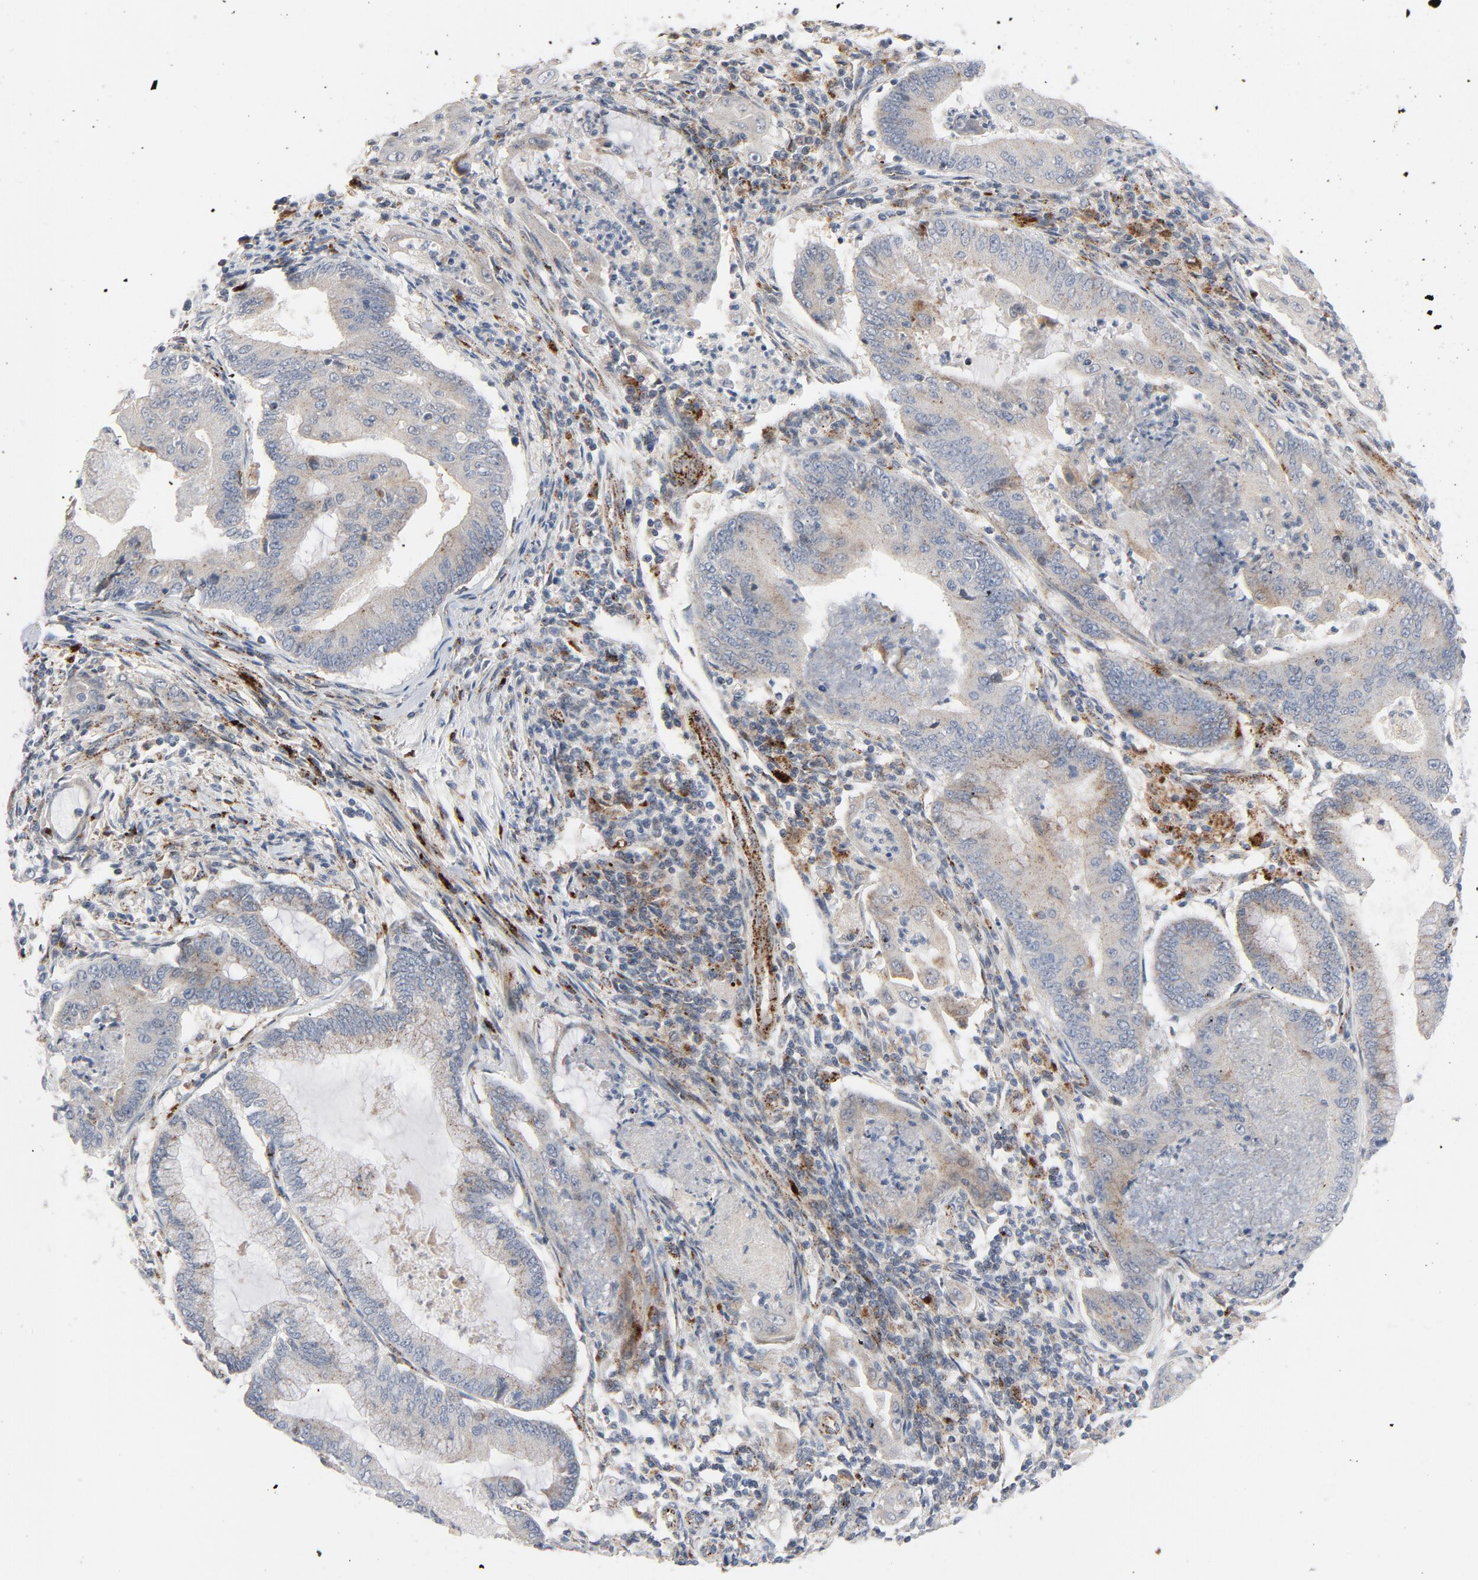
{"staining": {"intensity": "moderate", "quantity": "<25%", "location": "cytoplasmic/membranous"}, "tissue": "endometrial cancer", "cell_type": "Tumor cells", "image_type": "cancer", "snomed": [{"axis": "morphology", "description": "Adenocarcinoma, NOS"}, {"axis": "topography", "description": "Endometrium"}], "caption": "Immunohistochemistry (IHC) of human endometrial cancer (adenocarcinoma) displays low levels of moderate cytoplasmic/membranous staining in about <25% of tumor cells.", "gene": "AKT2", "patient": {"sex": "female", "age": 42}}